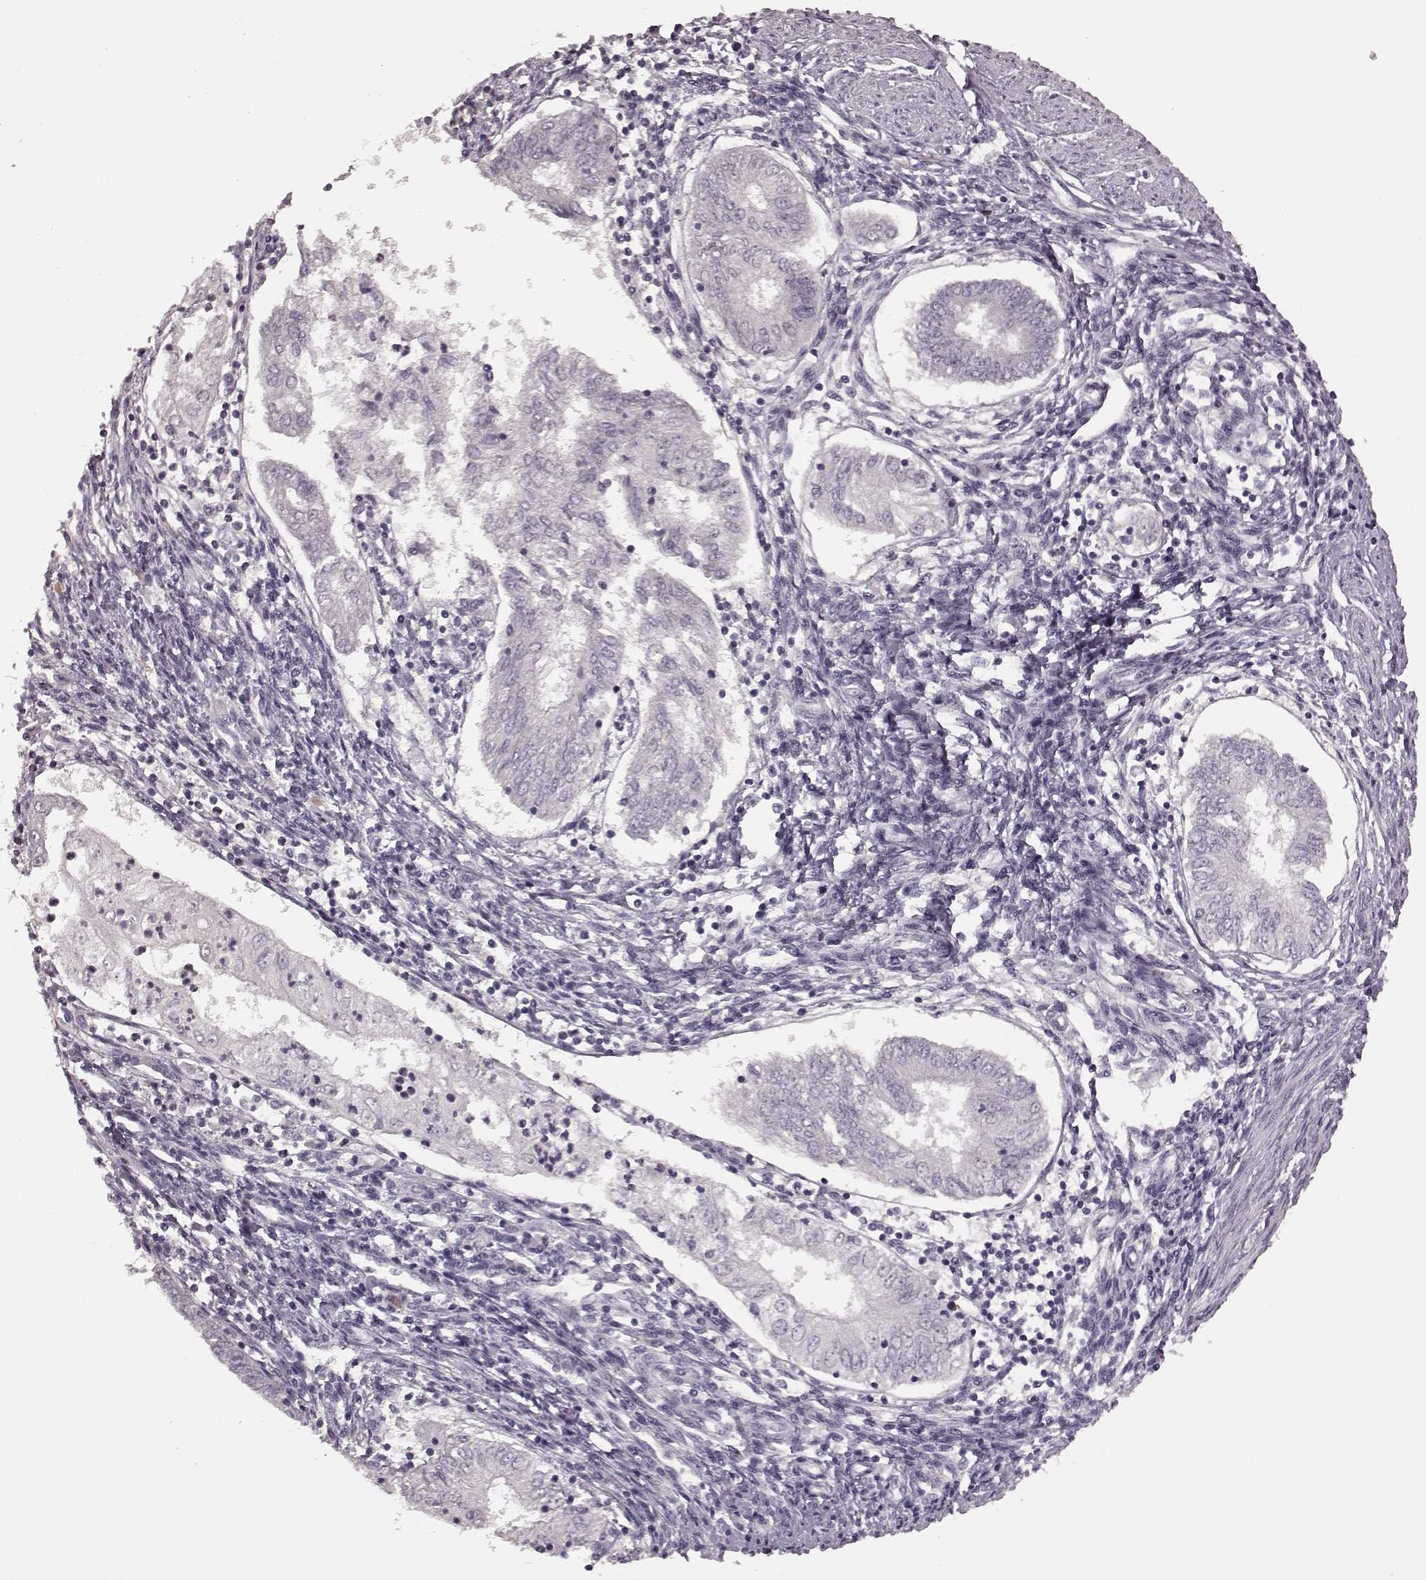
{"staining": {"intensity": "negative", "quantity": "none", "location": "none"}, "tissue": "endometrial cancer", "cell_type": "Tumor cells", "image_type": "cancer", "snomed": [{"axis": "morphology", "description": "Adenocarcinoma, NOS"}, {"axis": "topography", "description": "Endometrium"}], "caption": "High power microscopy image of an immunohistochemistry (IHC) micrograph of endometrial adenocarcinoma, revealing no significant positivity in tumor cells.", "gene": "CCNA2", "patient": {"sex": "female", "age": 68}}